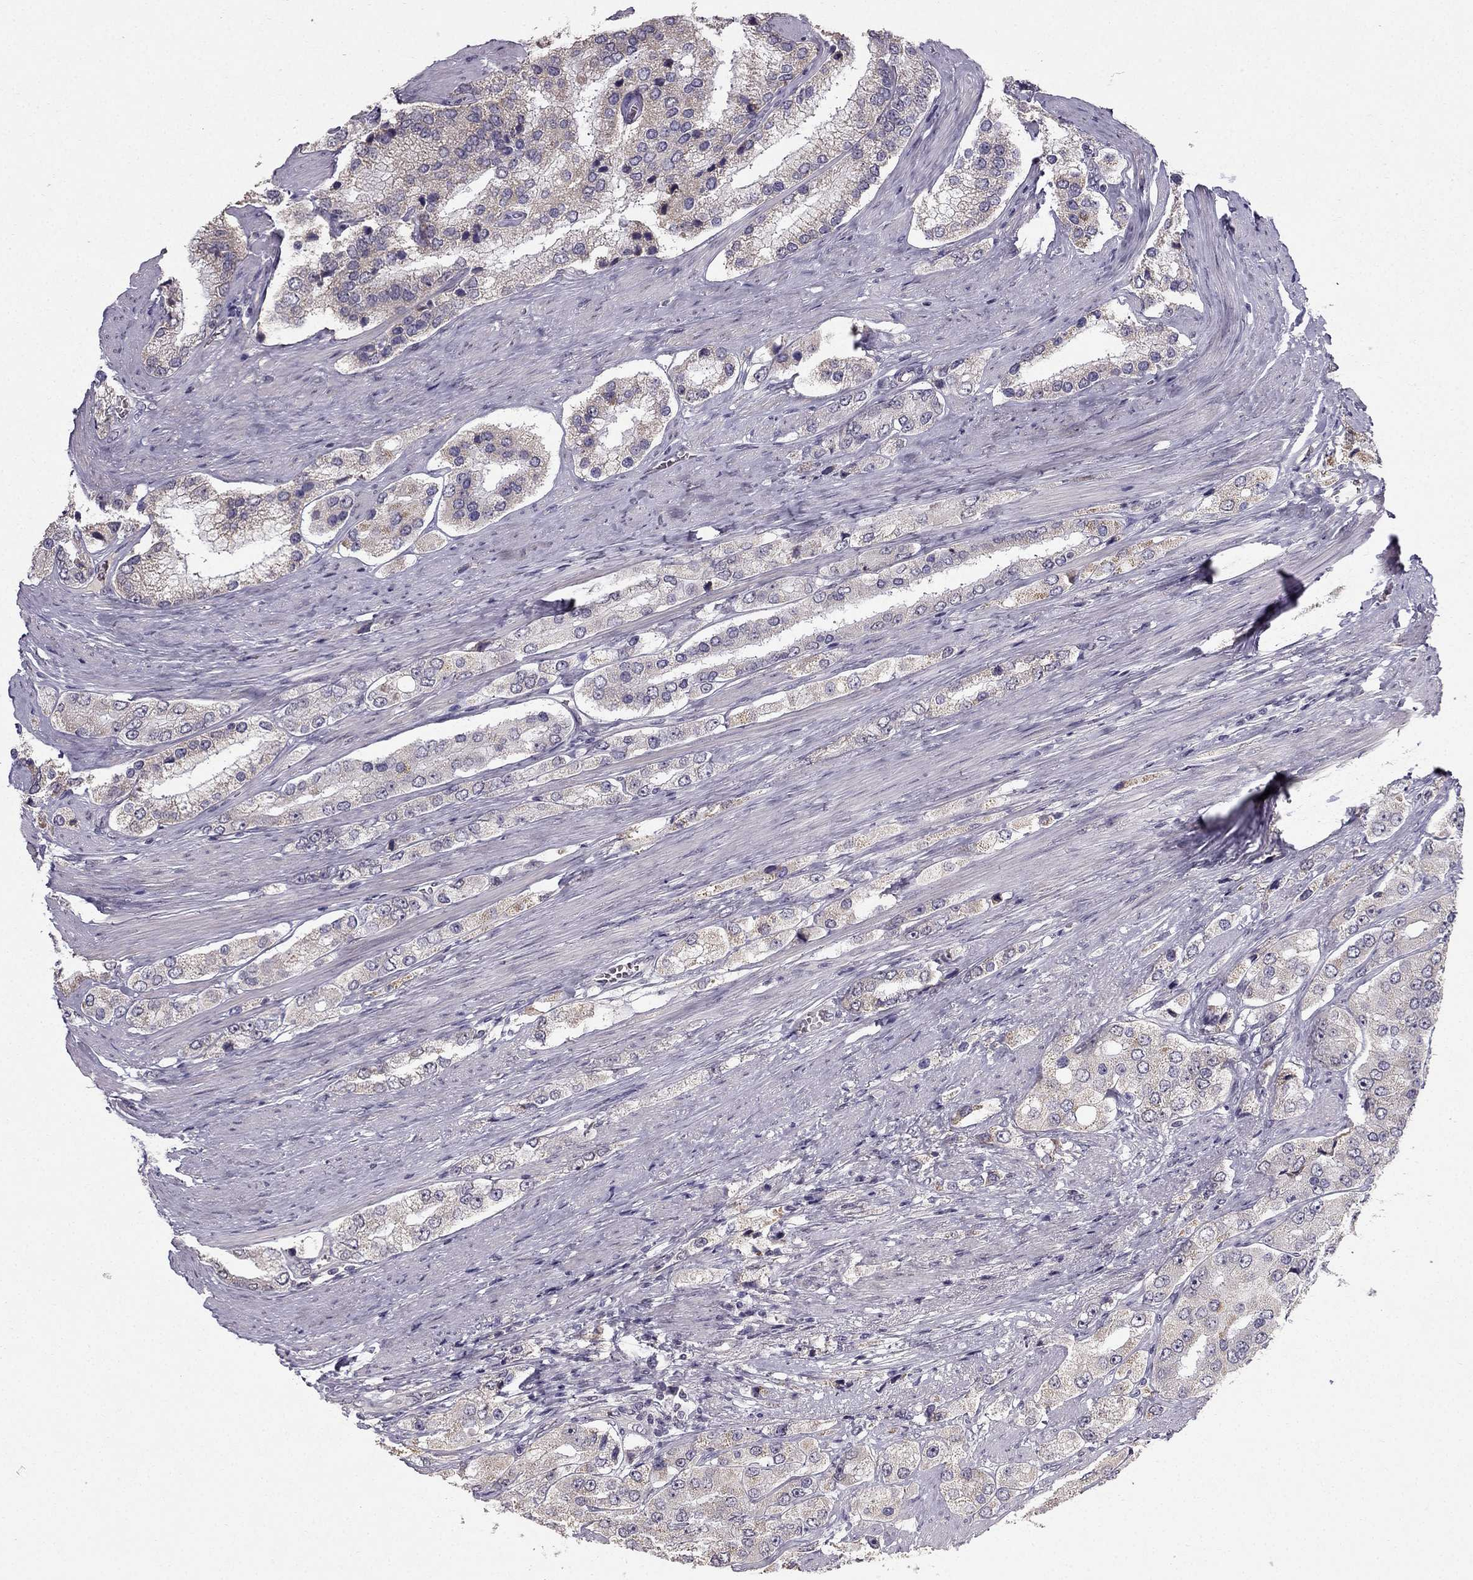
{"staining": {"intensity": "weak", "quantity": ">75%", "location": "cytoplasmic/membranous"}, "tissue": "prostate cancer", "cell_type": "Tumor cells", "image_type": "cancer", "snomed": [{"axis": "morphology", "description": "Adenocarcinoma, Low grade"}, {"axis": "topography", "description": "Prostate"}], "caption": "Weak cytoplasmic/membranous expression is appreciated in approximately >75% of tumor cells in prostate cancer (adenocarcinoma (low-grade)).", "gene": "TSPYL5", "patient": {"sex": "male", "age": 69}}